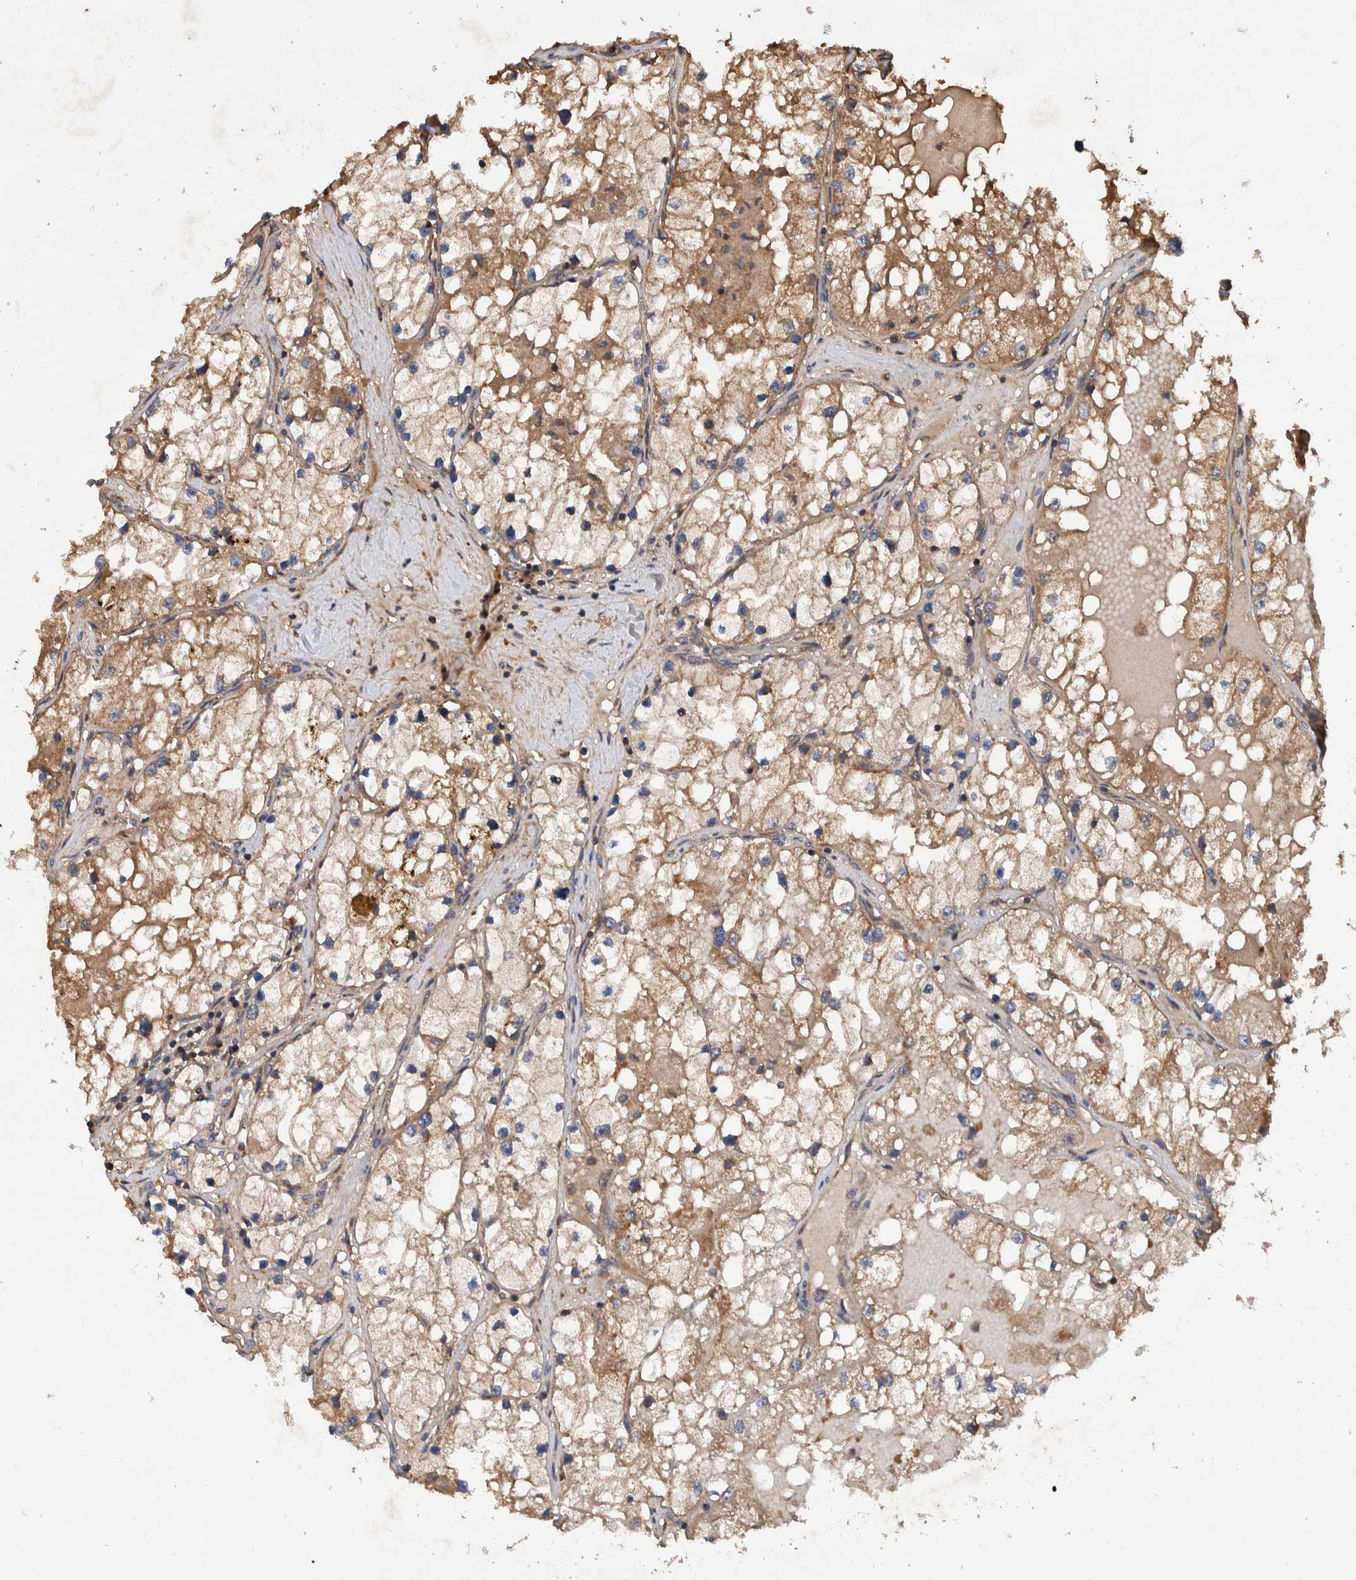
{"staining": {"intensity": "moderate", "quantity": ">75%", "location": "cytoplasmic/membranous"}, "tissue": "renal cancer", "cell_type": "Tumor cells", "image_type": "cancer", "snomed": [{"axis": "morphology", "description": "Adenocarcinoma, NOS"}, {"axis": "topography", "description": "Kidney"}], "caption": "Immunohistochemistry (IHC) photomicrograph of renal cancer stained for a protein (brown), which shows medium levels of moderate cytoplasmic/membranous staining in approximately >75% of tumor cells.", "gene": "VBP1", "patient": {"sex": "male", "age": 68}}